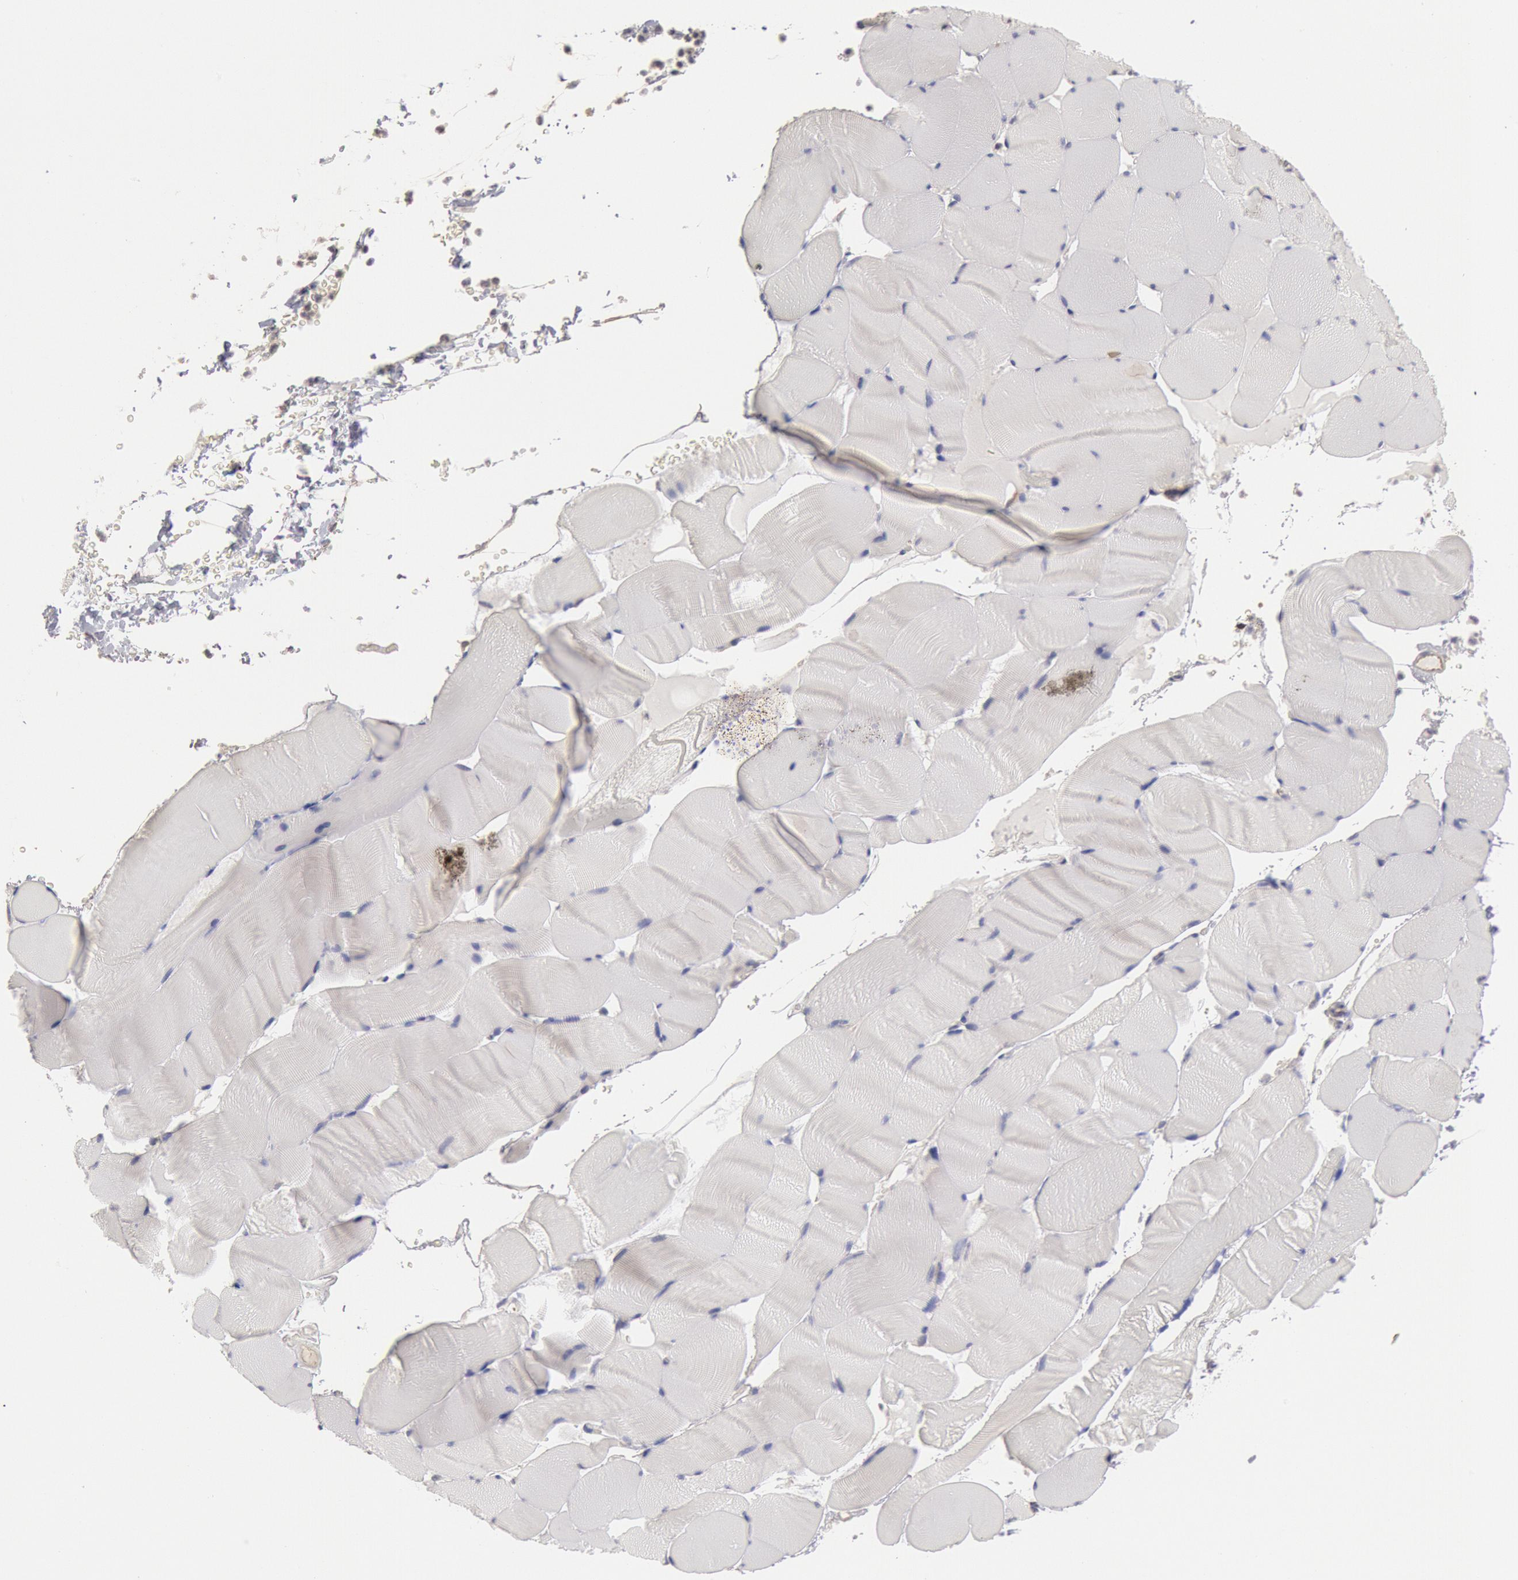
{"staining": {"intensity": "negative", "quantity": "none", "location": "none"}, "tissue": "skeletal muscle", "cell_type": "Myocytes", "image_type": "normal", "snomed": [{"axis": "morphology", "description": "Normal tissue, NOS"}, {"axis": "topography", "description": "Skeletal muscle"}], "caption": "This is a photomicrograph of immunohistochemistry staining of benign skeletal muscle, which shows no expression in myocytes. The staining is performed using DAB brown chromogen with nuclei counter-stained in using hematoxylin.", "gene": "DNAJA1", "patient": {"sex": "male", "age": 62}}